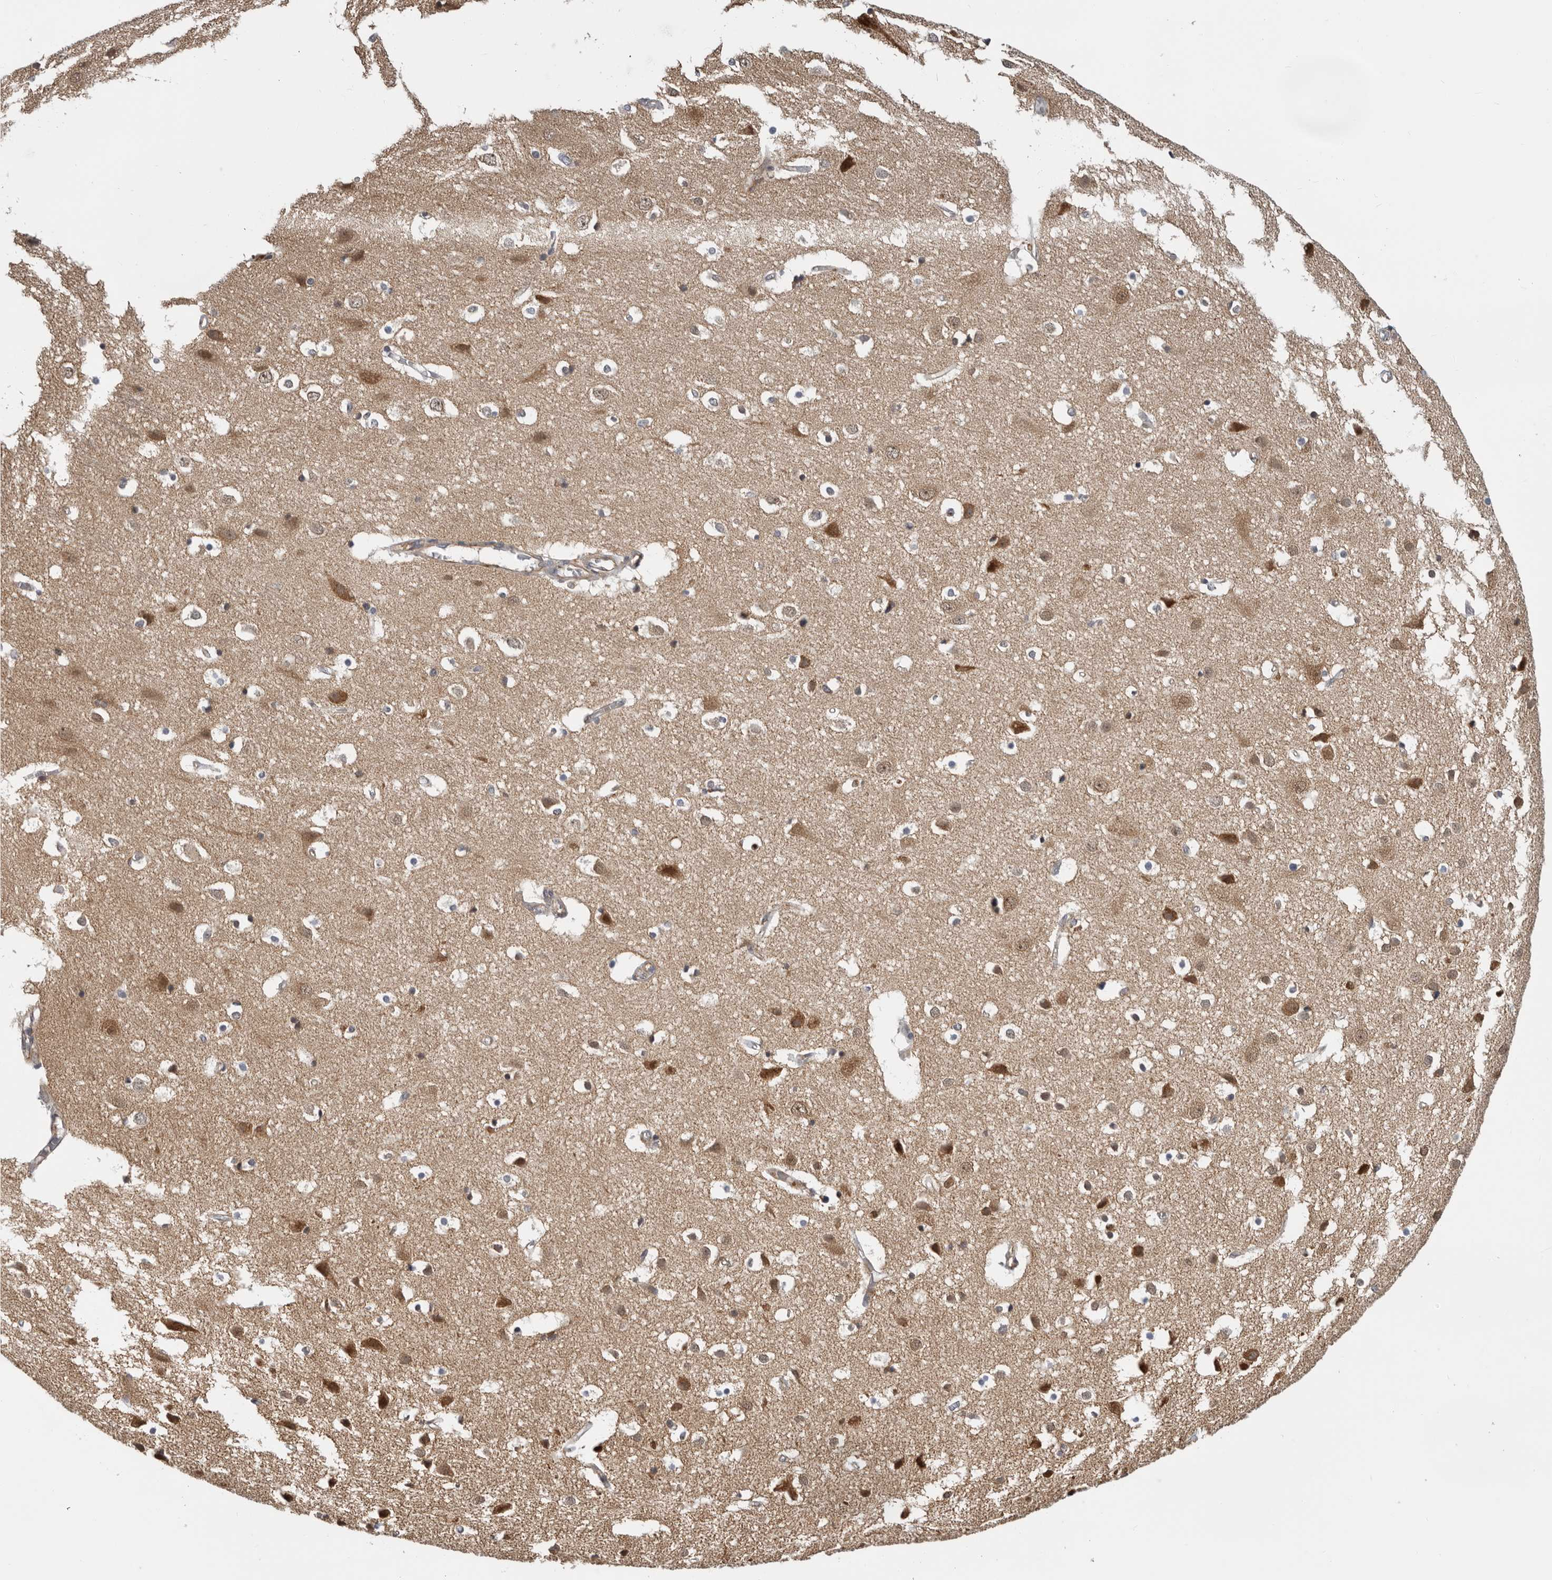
{"staining": {"intensity": "weak", "quantity": ">75%", "location": "cytoplasmic/membranous"}, "tissue": "cerebral cortex", "cell_type": "Endothelial cells", "image_type": "normal", "snomed": [{"axis": "morphology", "description": "Normal tissue, NOS"}, {"axis": "topography", "description": "Cerebral cortex"}], "caption": "Immunohistochemistry (IHC) staining of benign cerebral cortex, which displays low levels of weak cytoplasmic/membranous staining in about >75% of endothelial cells indicating weak cytoplasmic/membranous protein staining. The staining was performed using DAB (3,3'-diaminobenzidine) (brown) for protein detection and nuclei were counterstained in hematoxylin (blue).", "gene": "RNF157", "patient": {"sex": "male", "age": 54}}